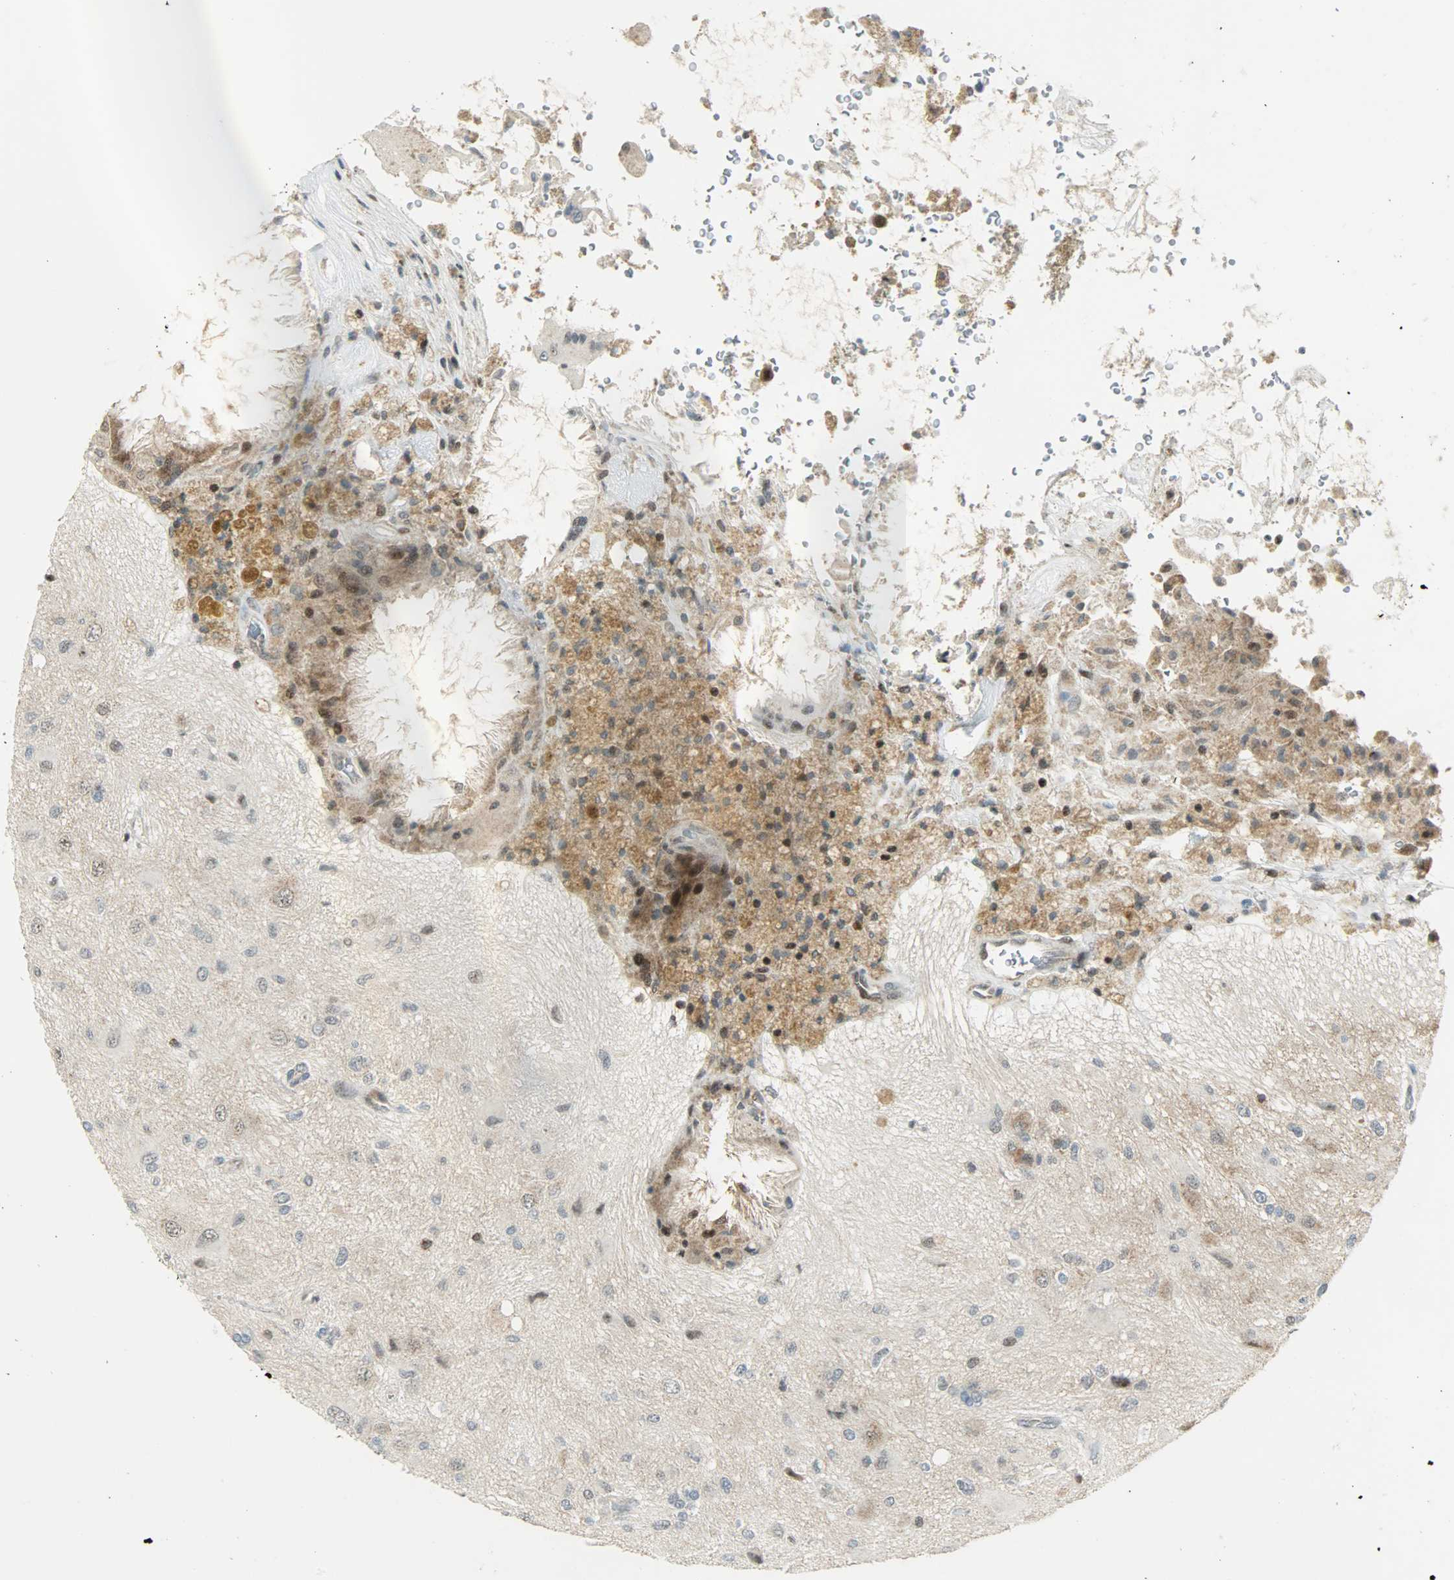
{"staining": {"intensity": "moderate", "quantity": "25%-75%", "location": "nuclear"}, "tissue": "glioma", "cell_type": "Tumor cells", "image_type": "cancer", "snomed": [{"axis": "morphology", "description": "Glioma, malignant, High grade"}, {"axis": "topography", "description": "Brain"}], "caption": "Moderate nuclear staining is seen in about 25%-75% of tumor cells in glioma.", "gene": "IL15", "patient": {"sex": "male", "age": 47}}